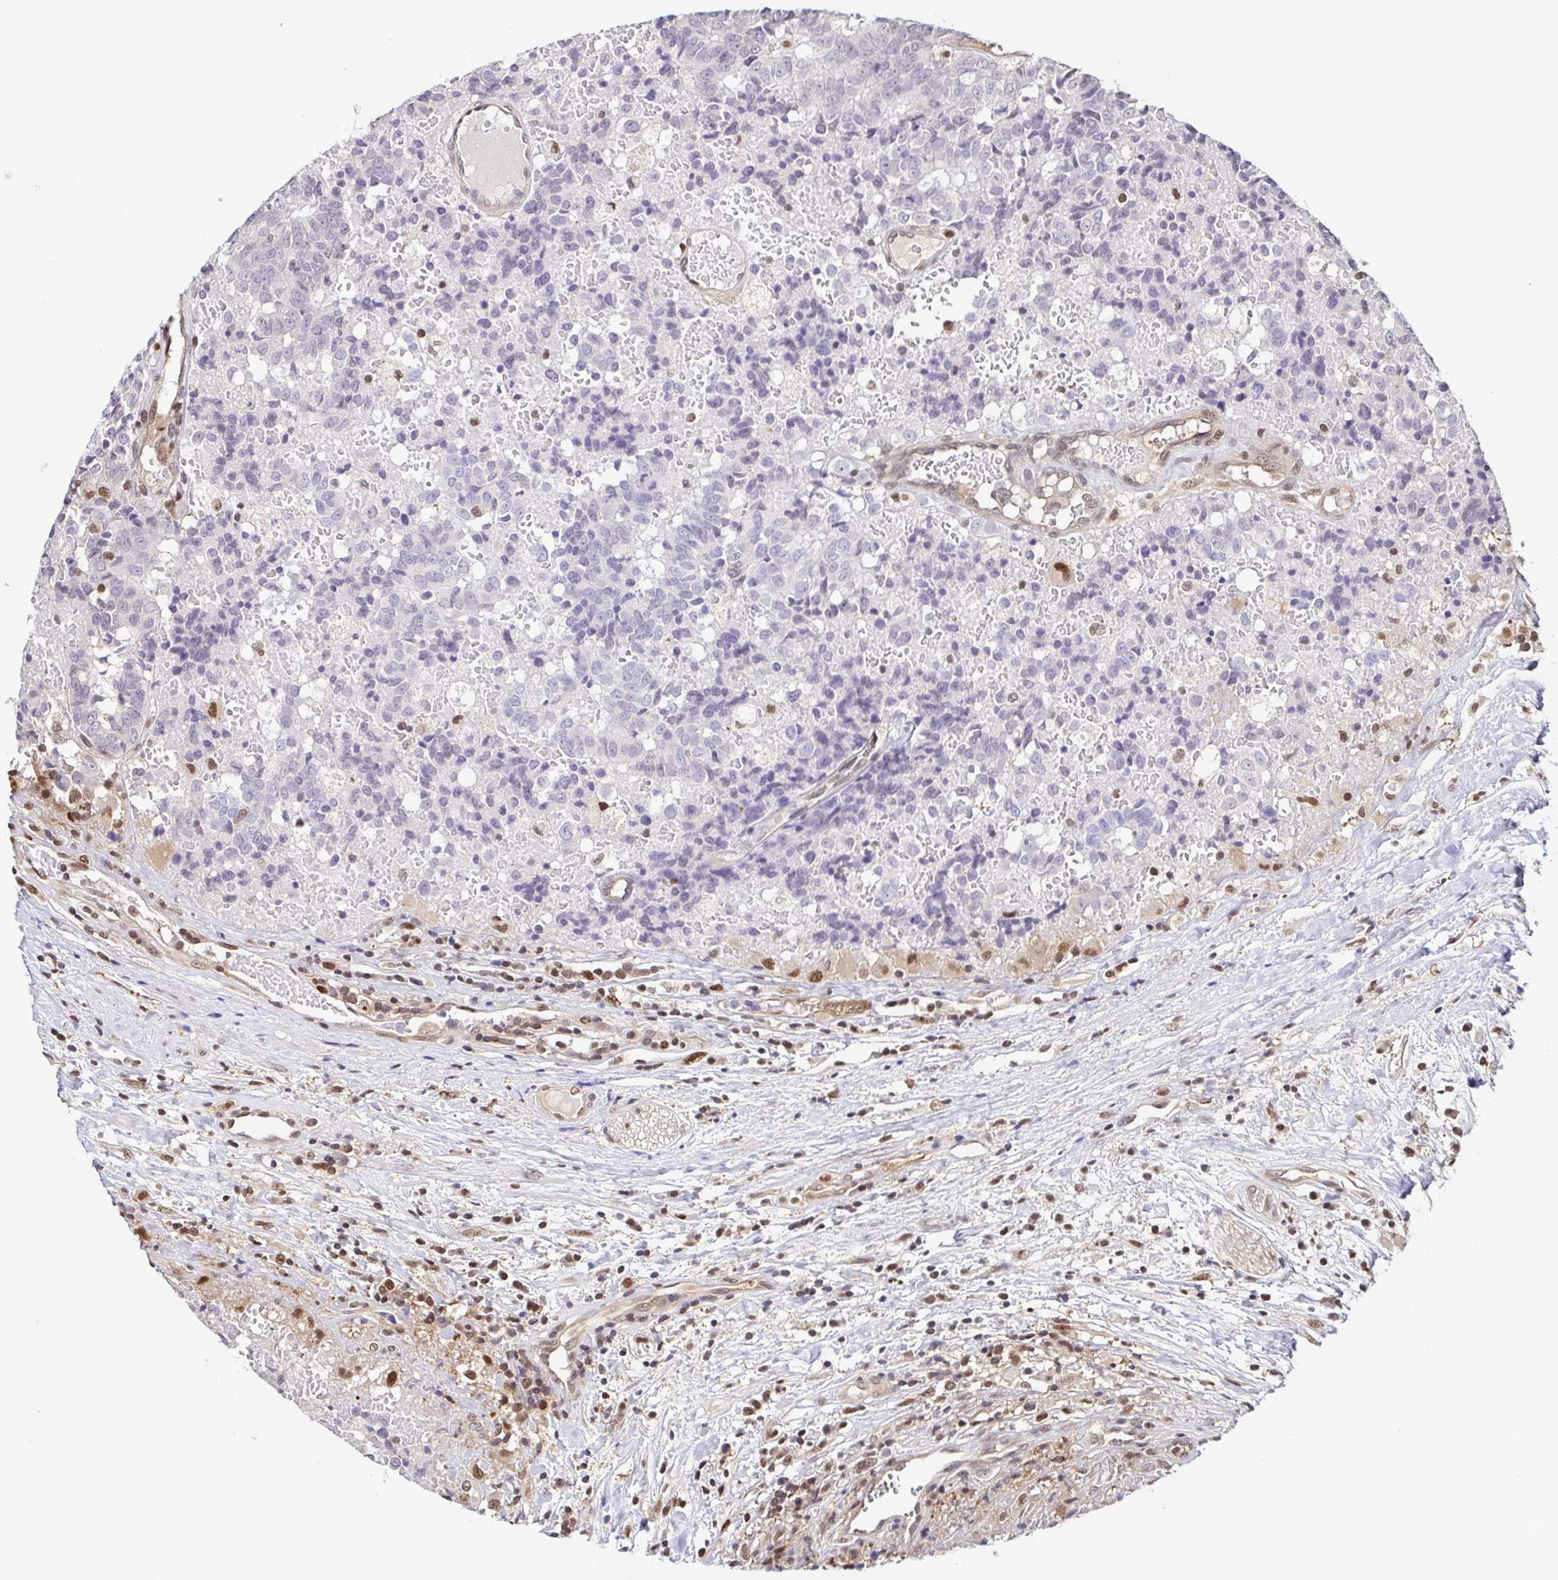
{"staining": {"intensity": "negative", "quantity": "none", "location": "none"}, "tissue": "prostate cancer", "cell_type": "Tumor cells", "image_type": "cancer", "snomed": [{"axis": "morphology", "description": "Adenocarcinoma, High grade"}, {"axis": "topography", "description": "Prostate and seminal vesicle, NOS"}], "caption": "Prostate cancer (high-grade adenocarcinoma) was stained to show a protein in brown. There is no significant expression in tumor cells. (Brightfield microscopy of DAB immunohistochemistry (IHC) at high magnification).", "gene": "PSMB9", "patient": {"sex": "male", "age": 60}}